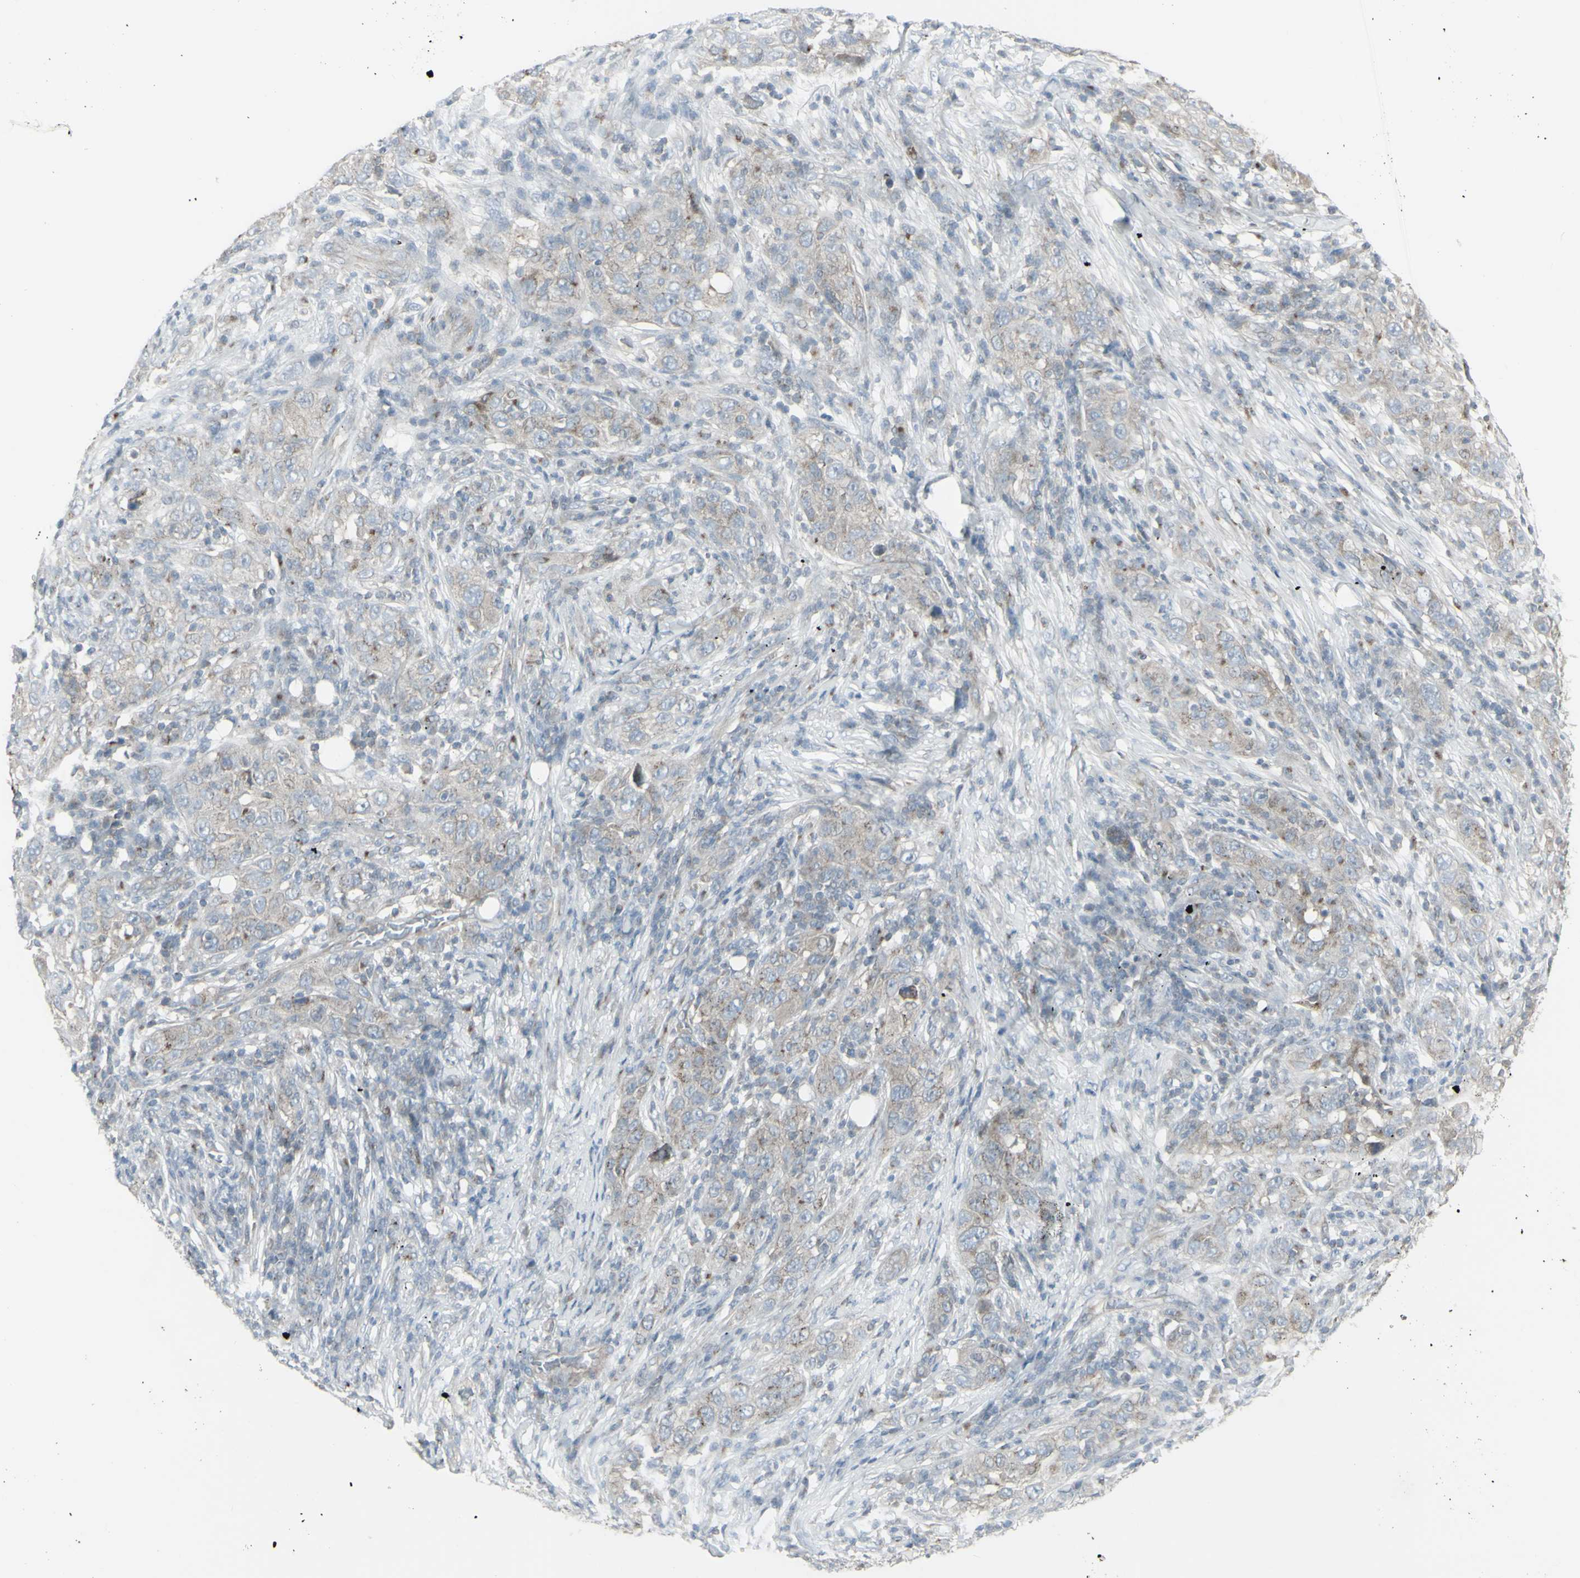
{"staining": {"intensity": "moderate", "quantity": "25%-75%", "location": "cytoplasmic/membranous"}, "tissue": "skin cancer", "cell_type": "Tumor cells", "image_type": "cancer", "snomed": [{"axis": "morphology", "description": "Squamous cell carcinoma, NOS"}, {"axis": "topography", "description": "Skin"}], "caption": "Protein expression by immunohistochemistry (IHC) exhibits moderate cytoplasmic/membranous staining in about 25%-75% of tumor cells in skin cancer (squamous cell carcinoma). (Brightfield microscopy of DAB IHC at high magnification).", "gene": "GALNT6", "patient": {"sex": "female", "age": 88}}